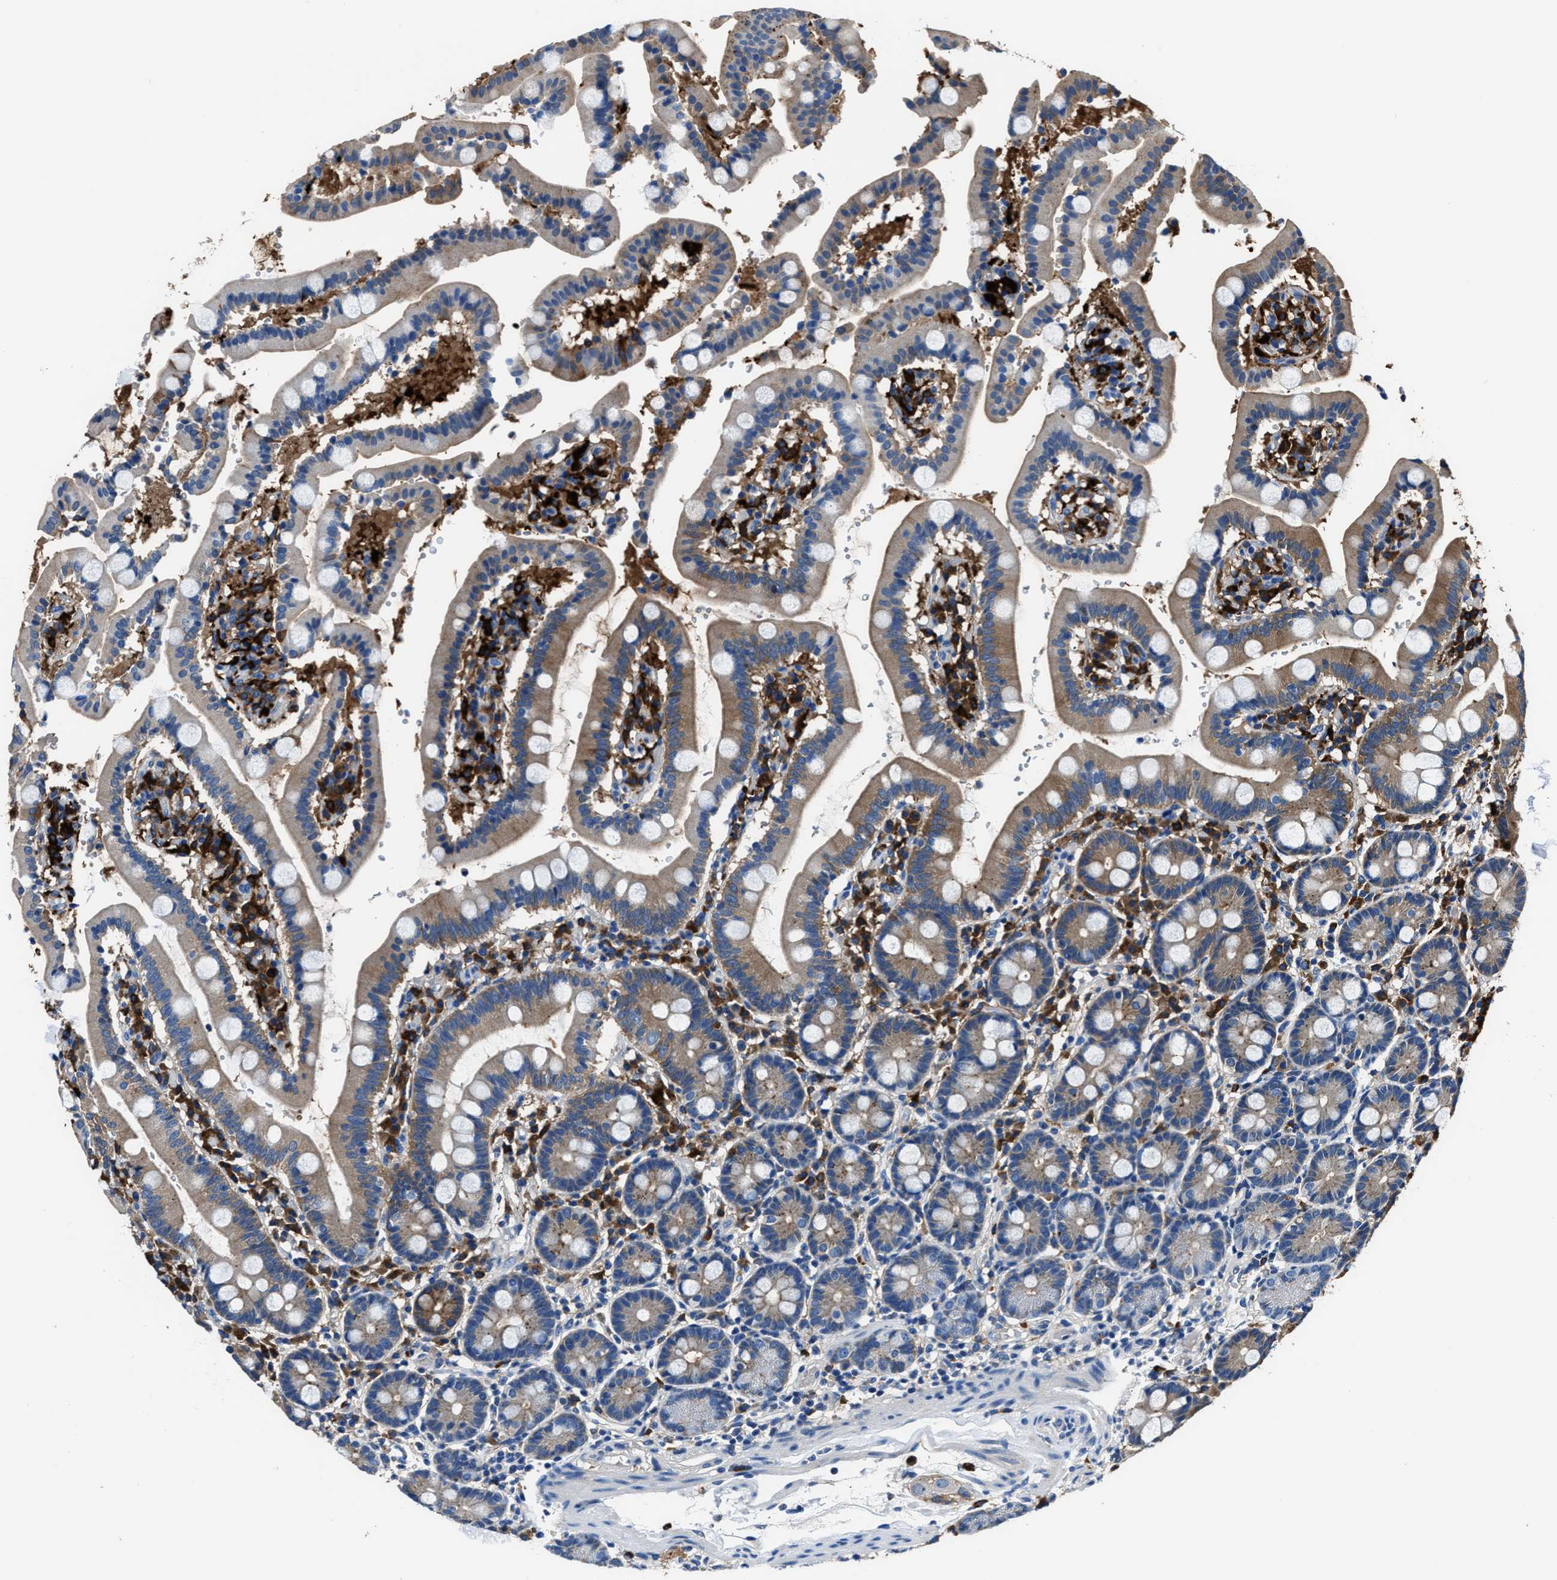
{"staining": {"intensity": "weak", "quantity": ">75%", "location": "cytoplasmic/membranous"}, "tissue": "duodenum", "cell_type": "Glandular cells", "image_type": "normal", "snomed": [{"axis": "morphology", "description": "Normal tissue, NOS"}, {"axis": "topography", "description": "Small intestine, NOS"}], "caption": "Brown immunohistochemical staining in normal duodenum demonstrates weak cytoplasmic/membranous expression in approximately >75% of glandular cells. Using DAB (brown) and hematoxylin (blue) stains, captured at high magnification using brightfield microscopy.", "gene": "FTL", "patient": {"sex": "female", "age": 71}}